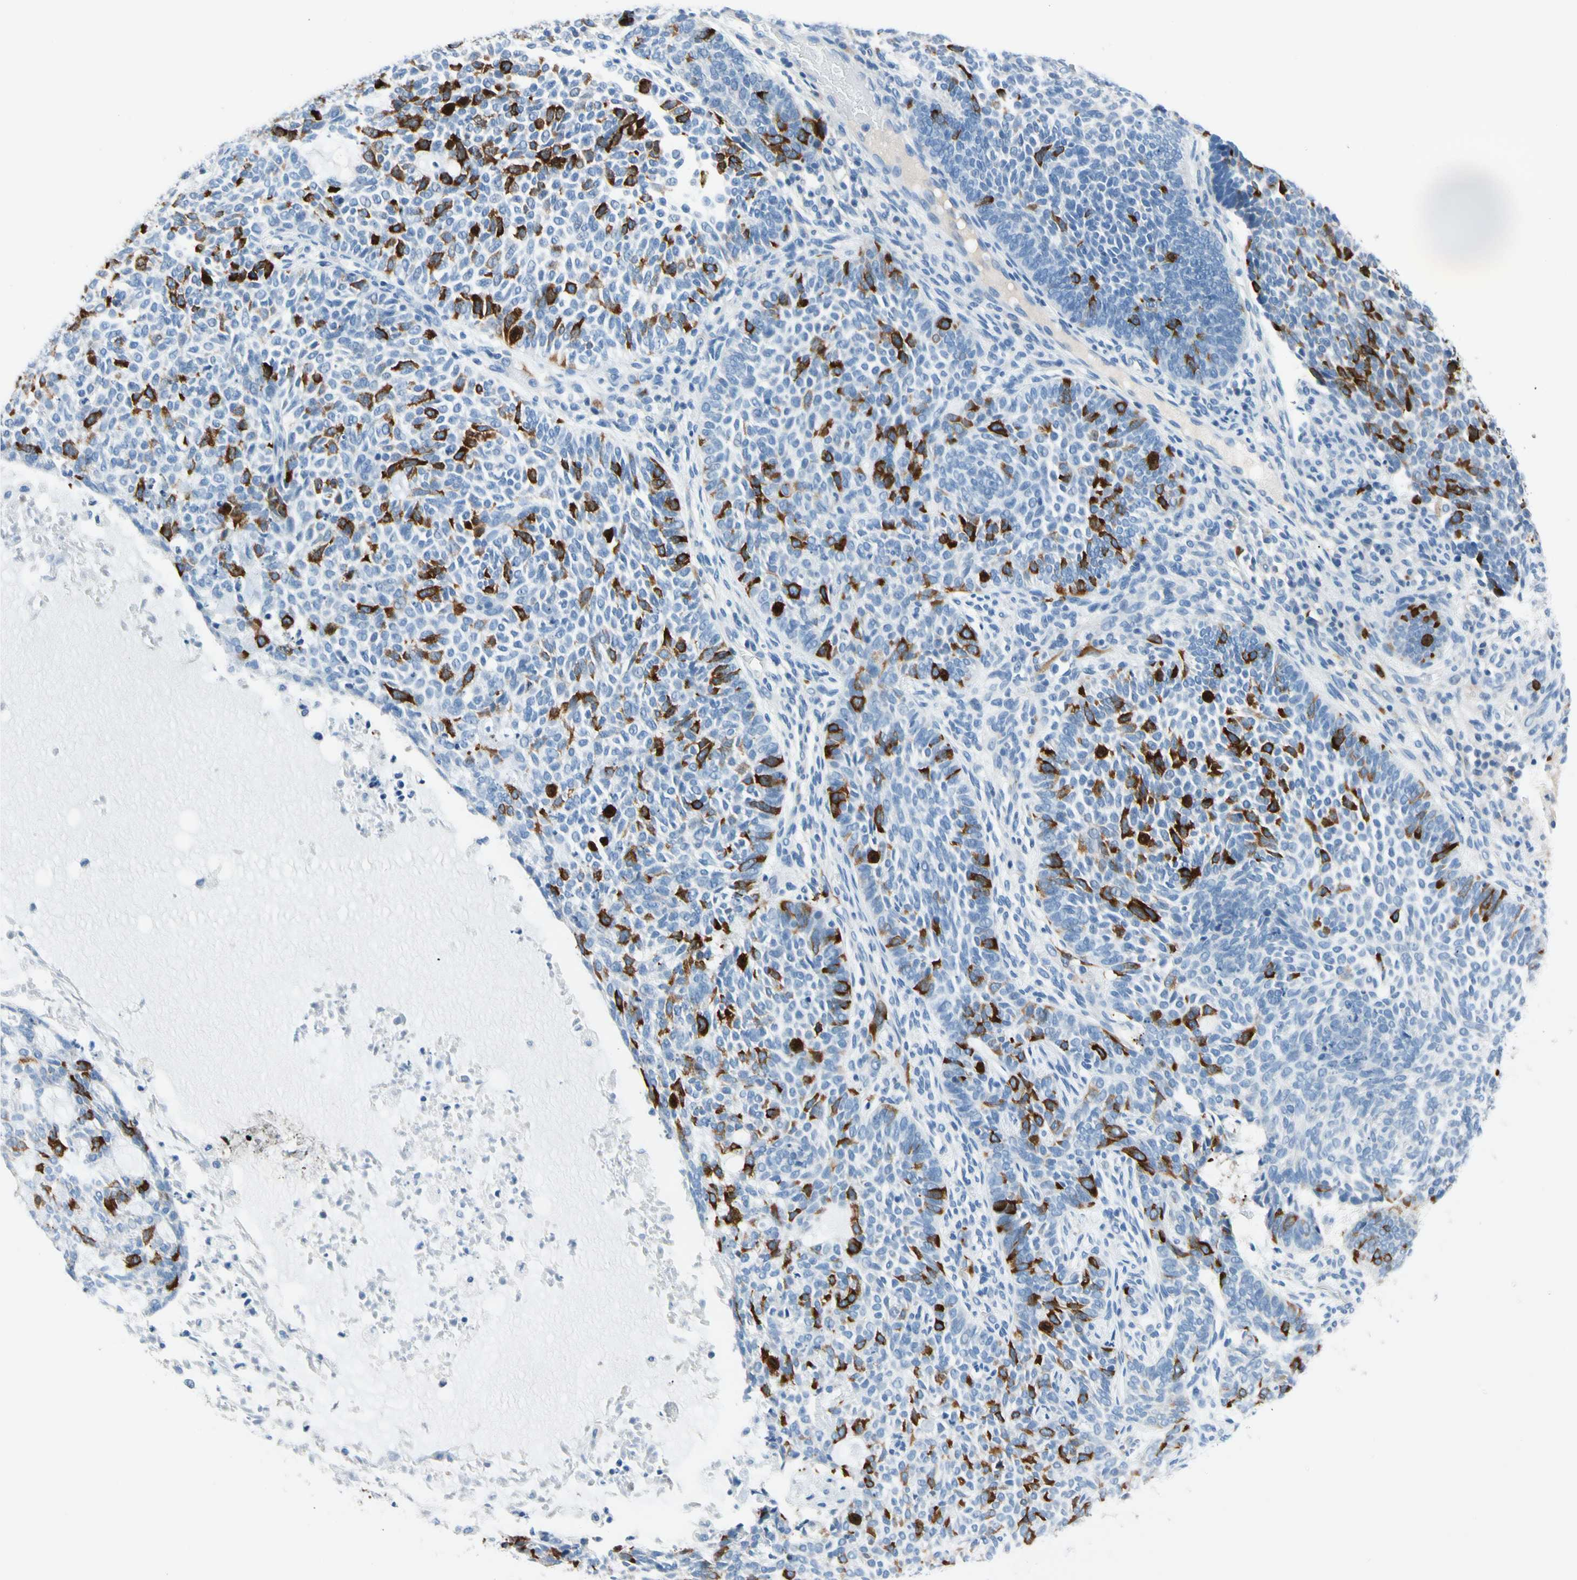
{"staining": {"intensity": "strong", "quantity": "25%-75%", "location": "cytoplasmic/membranous"}, "tissue": "skin cancer", "cell_type": "Tumor cells", "image_type": "cancer", "snomed": [{"axis": "morphology", "description": "Basal cell carcinoma"}, {"axis": "topography", "description": "Skin"}], "caption": "A brown stain labels strong cytoplasmic/membranous staining of a protein in human skin cancer tumor cells. The protein of interest is stained brown, and the nuclei are stained in blue (DAB IHC with brightfield microscopy, high magnification).", "gene": "TACC3", "patient": {"sex": "male", "age": 87}}